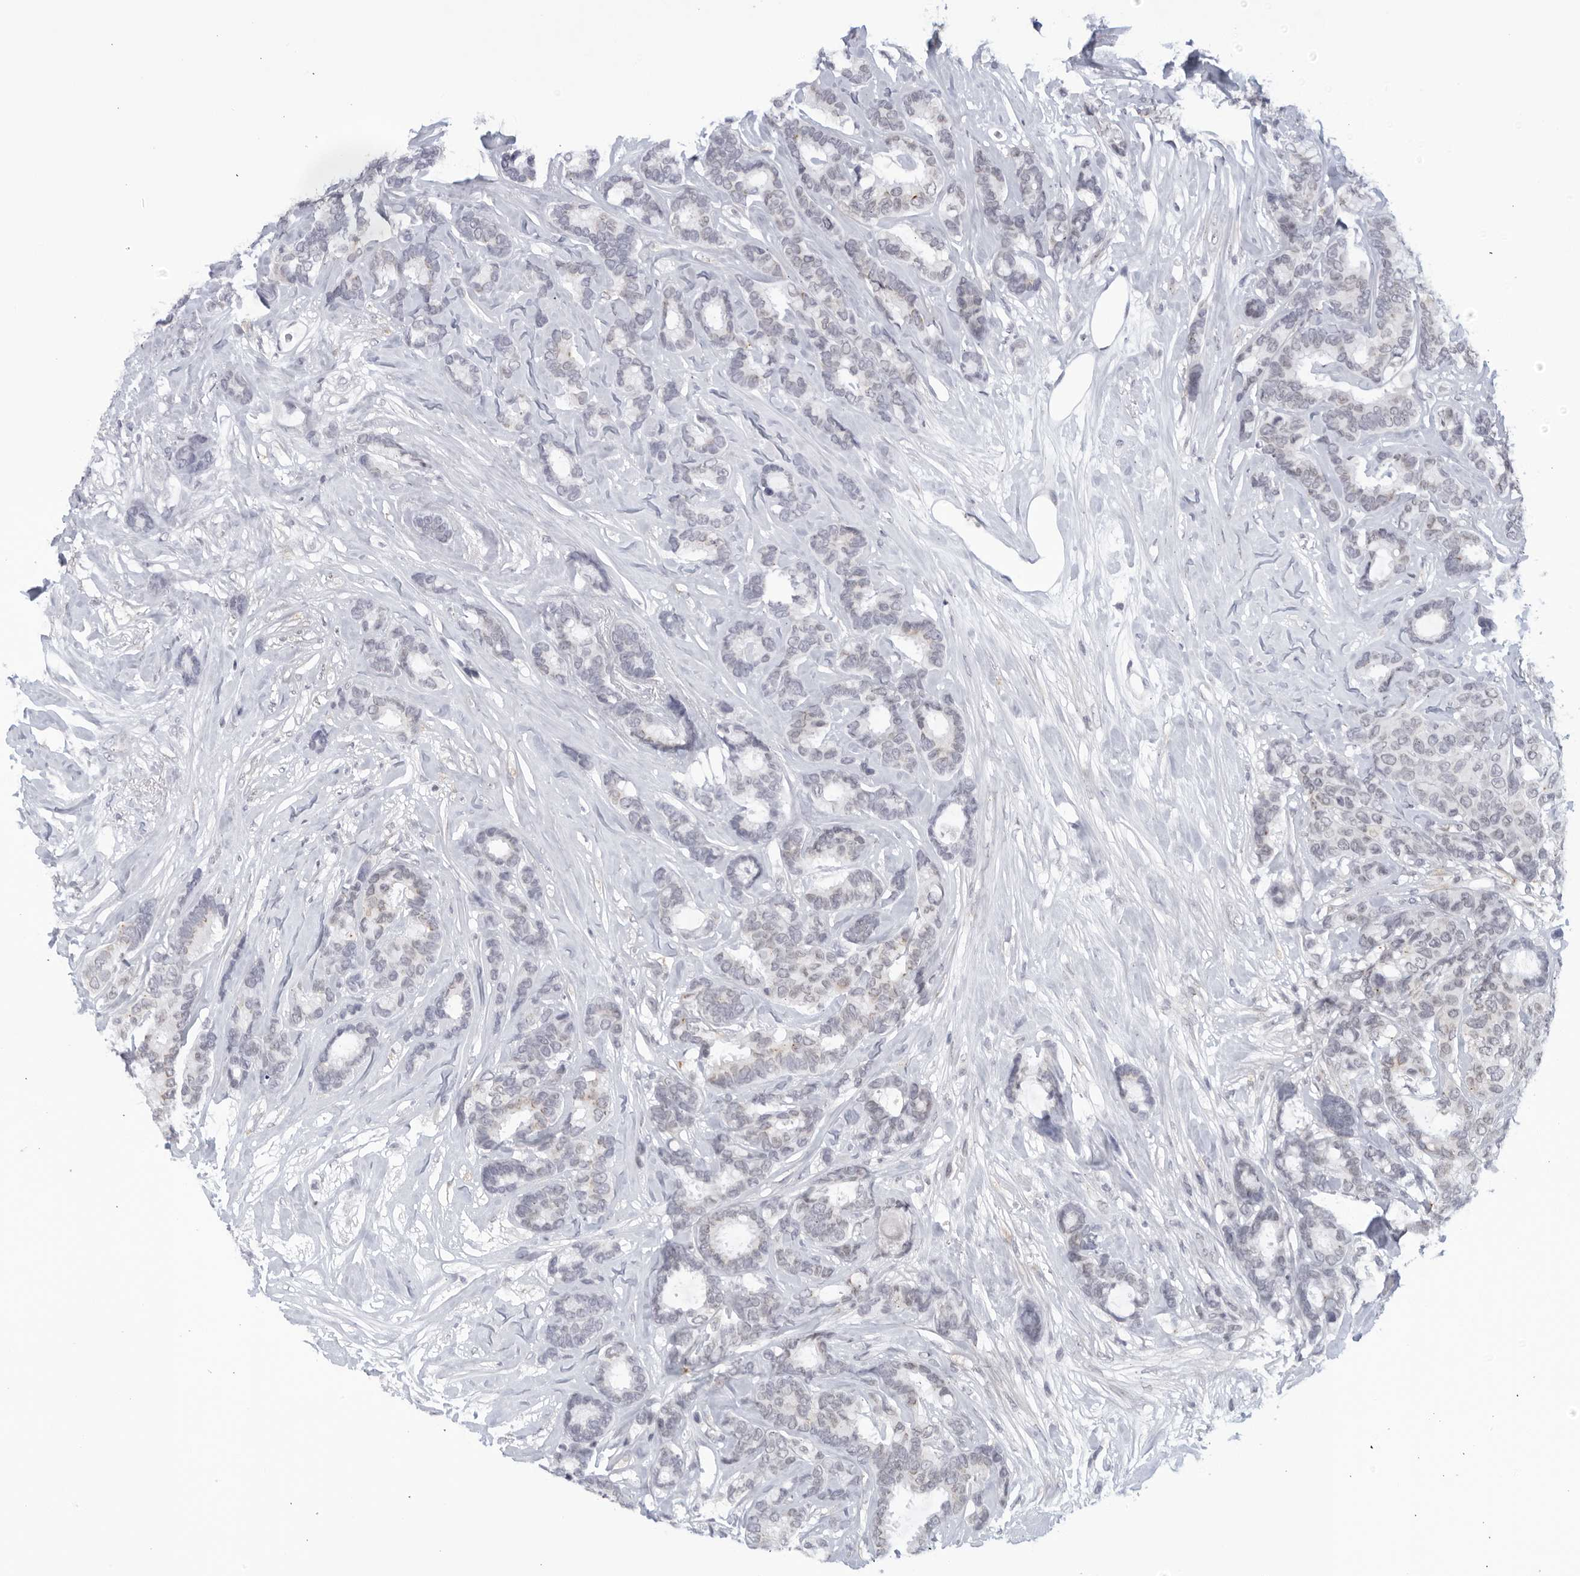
{"staining": {"intensity": "negative", "quantity": "none", "location": "none"}, "tissue": "breast cancer", "cell_type": "Tumor cells", "image_type": "cancer", "snomed": [{"axis": "morphology", "description": "Duct carcinoma"}, {"axis": "topography", "description": "Breast"}], "caption": "This is an IHC photomicrograph of human breast cancer (intraductal carcinoma). There is no positivity in tumor cells.", "gene": "WDTC1", "patient": {"sex": "female", "age": 87}}